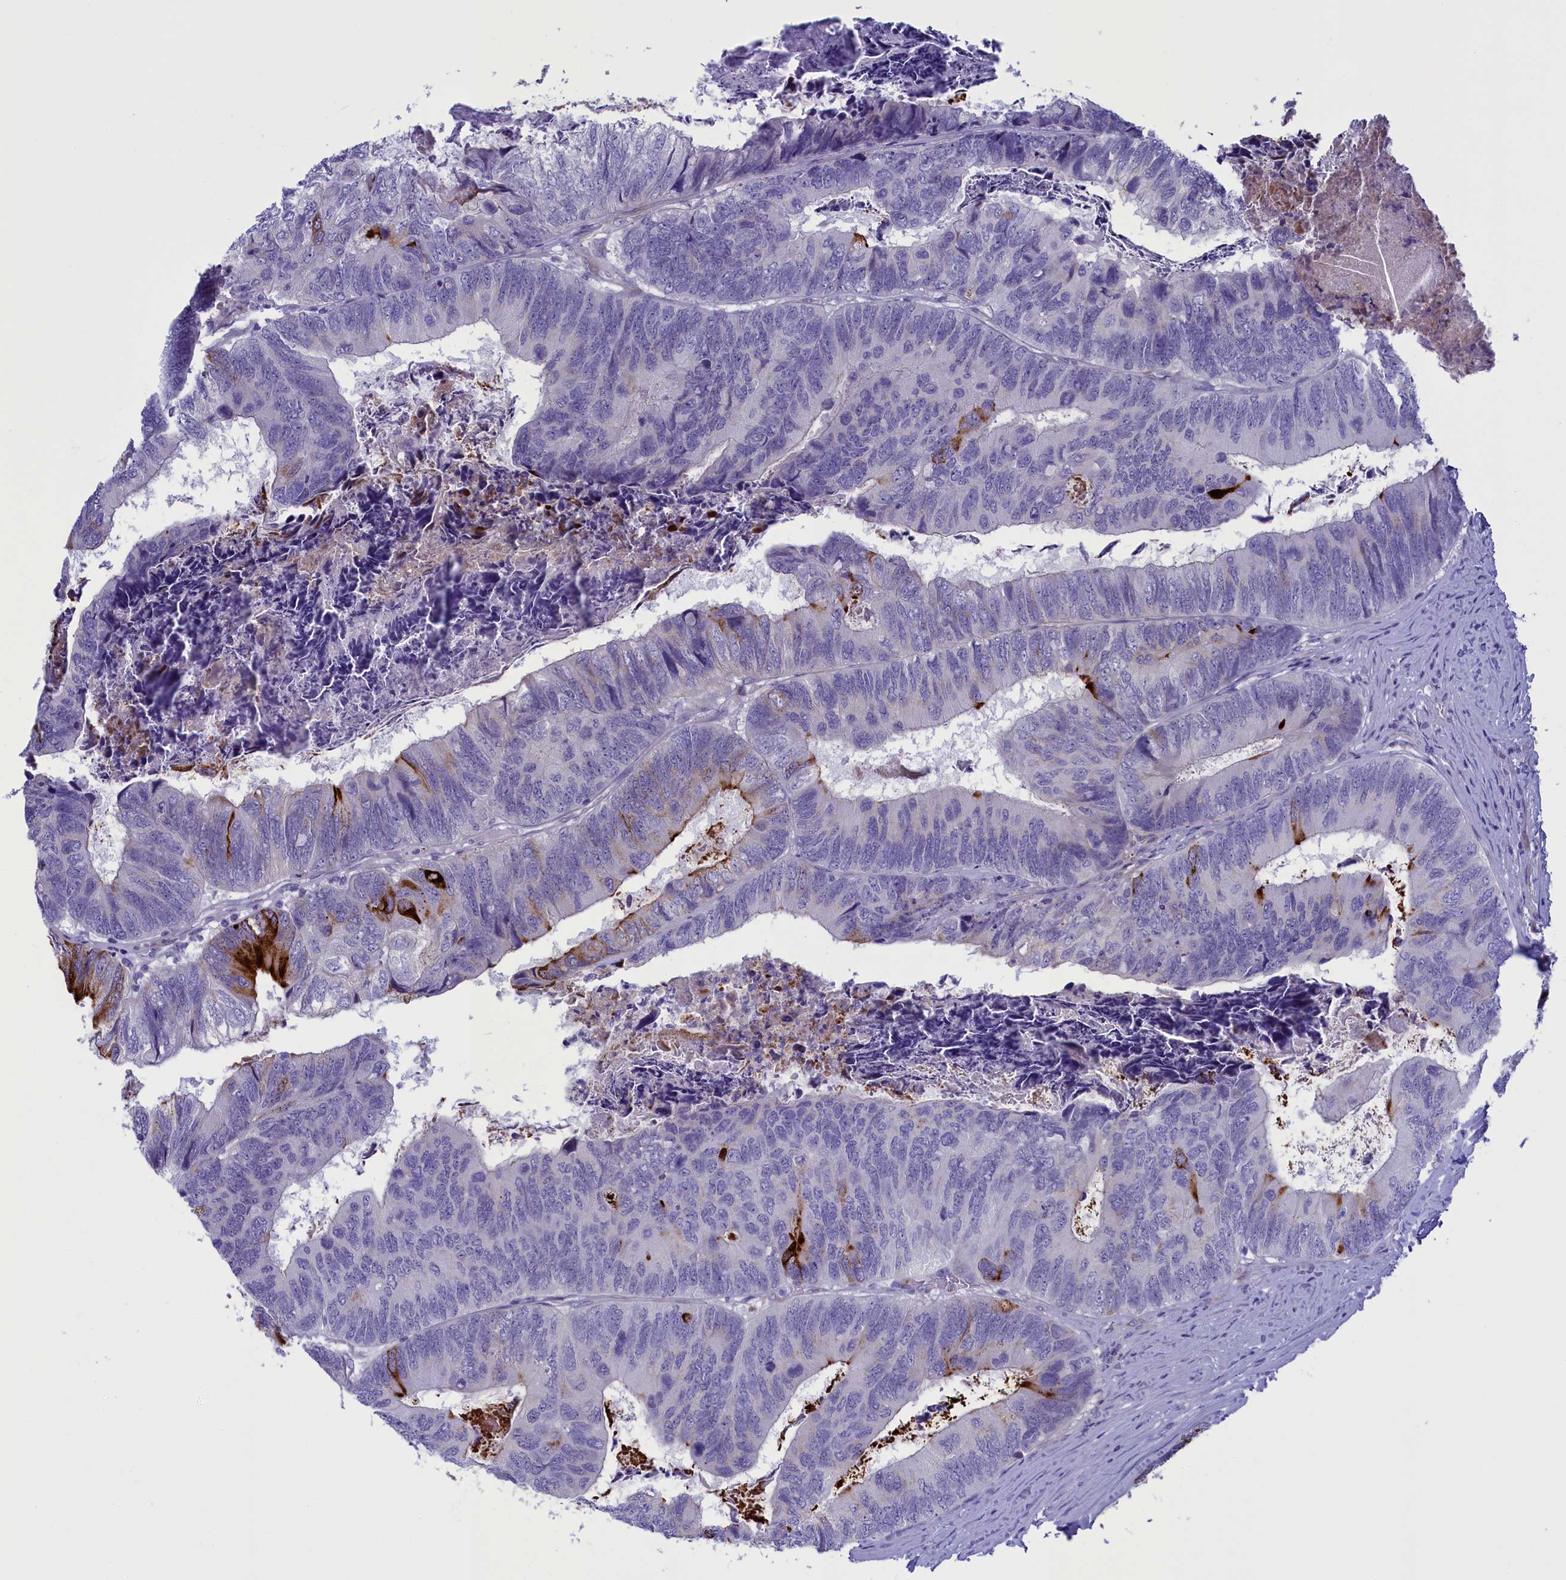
{"staining": {"intensity": "strong", "quantity": "<25%", "location": "cytoplasmic/membranous"}, "tissue": "colorectal cancer", "cell_type": "Tumor cells", "image_type": "cancer", "snomed": [{"axis": "morphology", "description": "Adenocarcinoma, NOS"}, {"axis": "topography", "description": "Colon"}], "caption": "Strong cytoplasmic/membranous protein expression is present in approximately <25% of tumor cells in colorectal cancer (adenocarcinoma).", "gene": "LOXL1", "patient": {"sex": "female", "age": 67}}